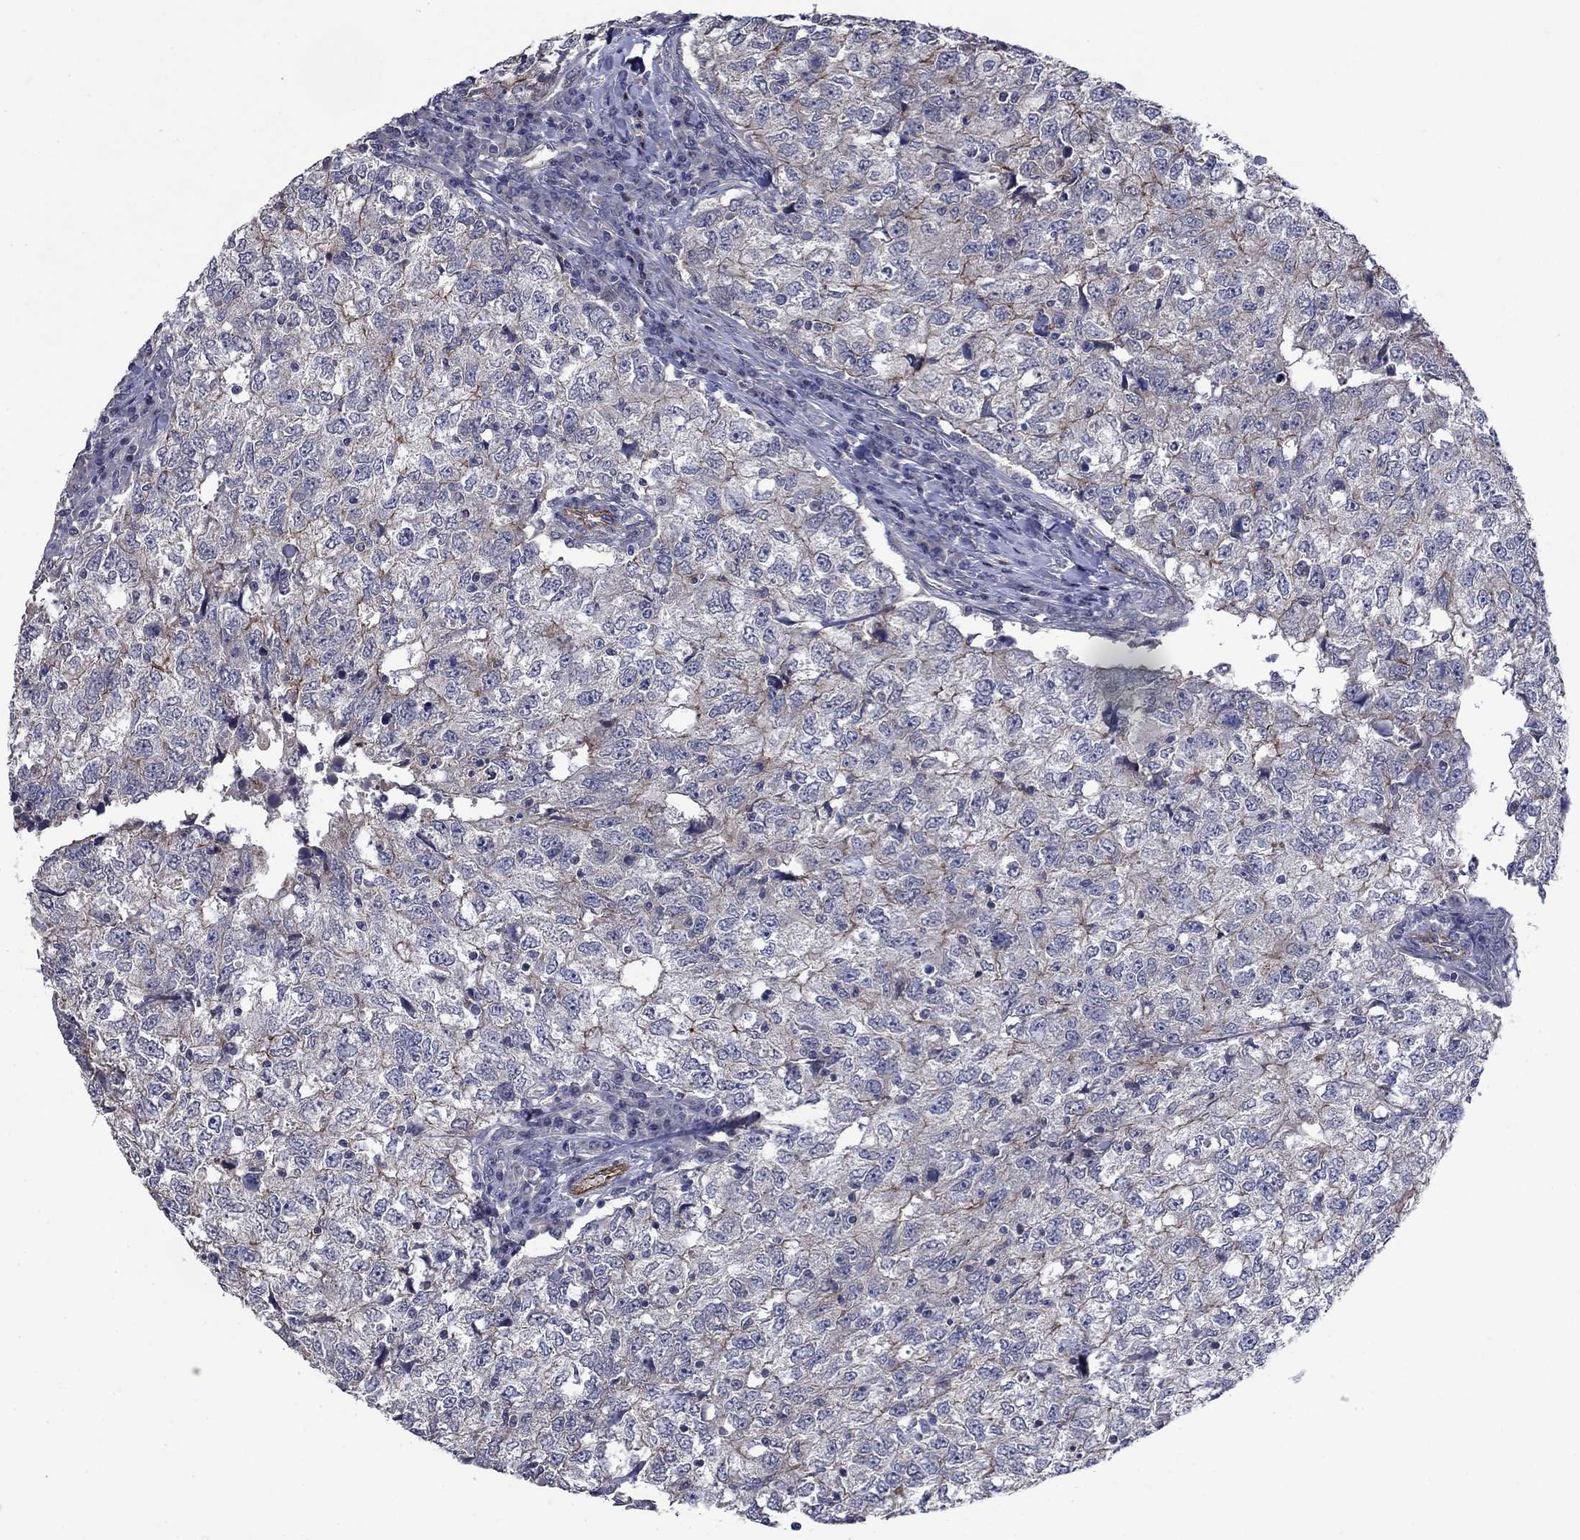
{"staining": {"intensity": "strong", "quantity": "<25%", "location": "cytoplasmic/membranous"}, "tissue": "breast cancer", "cell_type": "Tumor cells", "image_type": "cancer", "snomed": [{"axis": "morphology", "description": "Duct carcinoma"}, {"axis": "topography", "description": "Breast"}], "caption": "This histopathology image reveals IHC staining of breast cancer (infiltrating ductal carcinoma), with medium strong cytoplasmic/membranous positivity in about <25% of tumor cells.", "gene": "SLC7A1", "patient": {"sex": "female", "age": 30}}